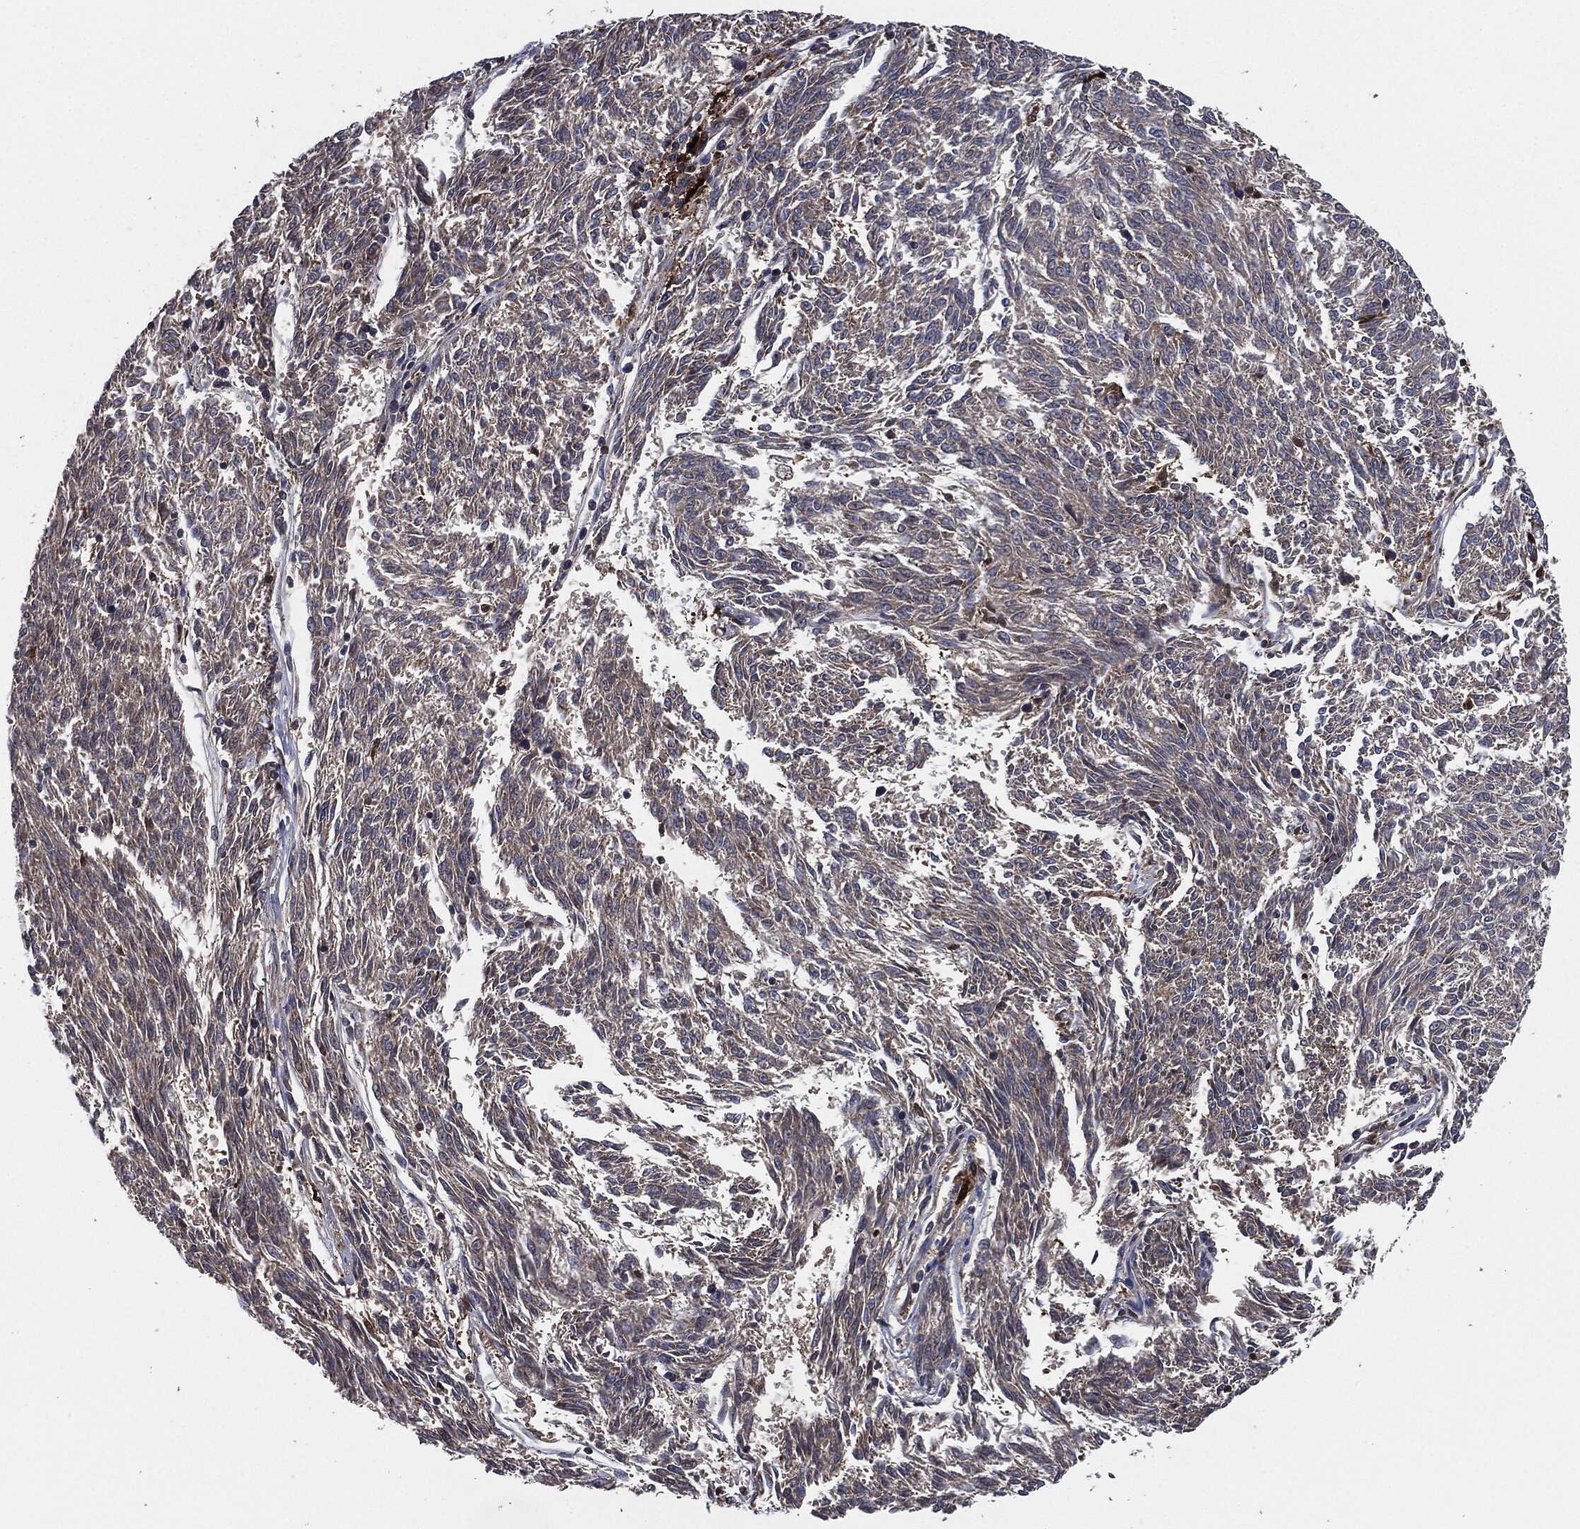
{"staining": {"intensity": "weak", "quantity": "25%-75%", "location": "cytoplasmic/membranous"}, "tissue": "melanoma", "cell_type": "Tumor cells", "image_type": "cancer", "snomed": [{"axis": "morphology", "description": "Malignant melanoma, NOS"}, {"axis": "topography", "description": "Skin"}], "caption": "Melanoma stained for a protein (brown) shows weak cytoplasmic/membranous positive positivity in approximately 25%-75% of tumor cells.", "gene": "TMEM11", "patient": {"sex": "female", "age": 72}}